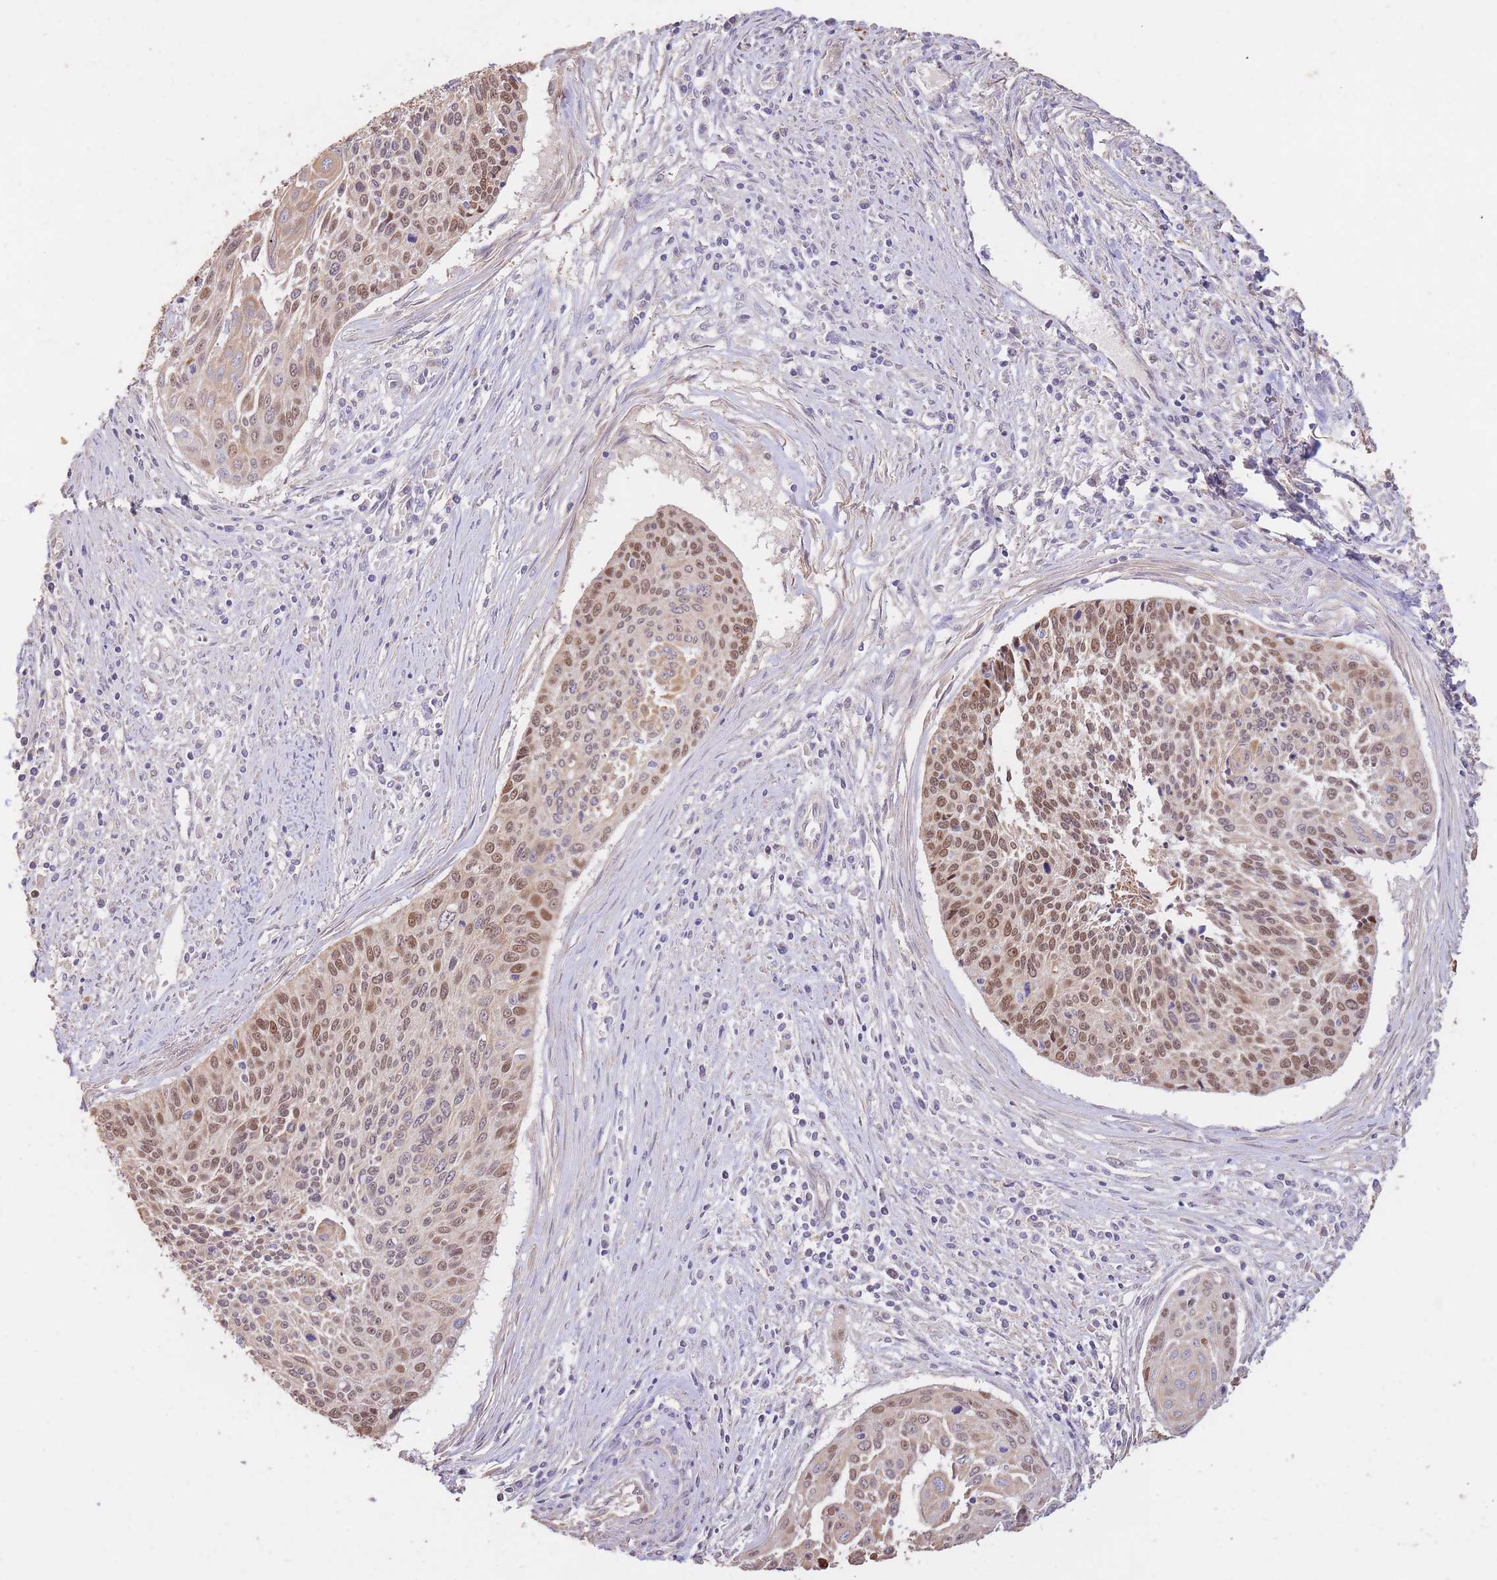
{"staining": {"intensity": "moderate", "quantity": ">75%", "location": "nuclear"}, "tissue": "cervical cancer", "cell_type": "Tumor cells", "image_type": "cancer", "snomed": [{"axis": "morphology", "description": "Squamous cell carcinoma, NOS"}, {"axis": "topography", "description": "Cervix"}], "caption": "Immunohistochemistry of cervical cancer (squamous cell carcinoma) demonstrates medium levels of moderate nuclear expression in approximately >75% of tumor cells.", "gene": "RGS14", "patient": {"sex": "female", "age": 55}}